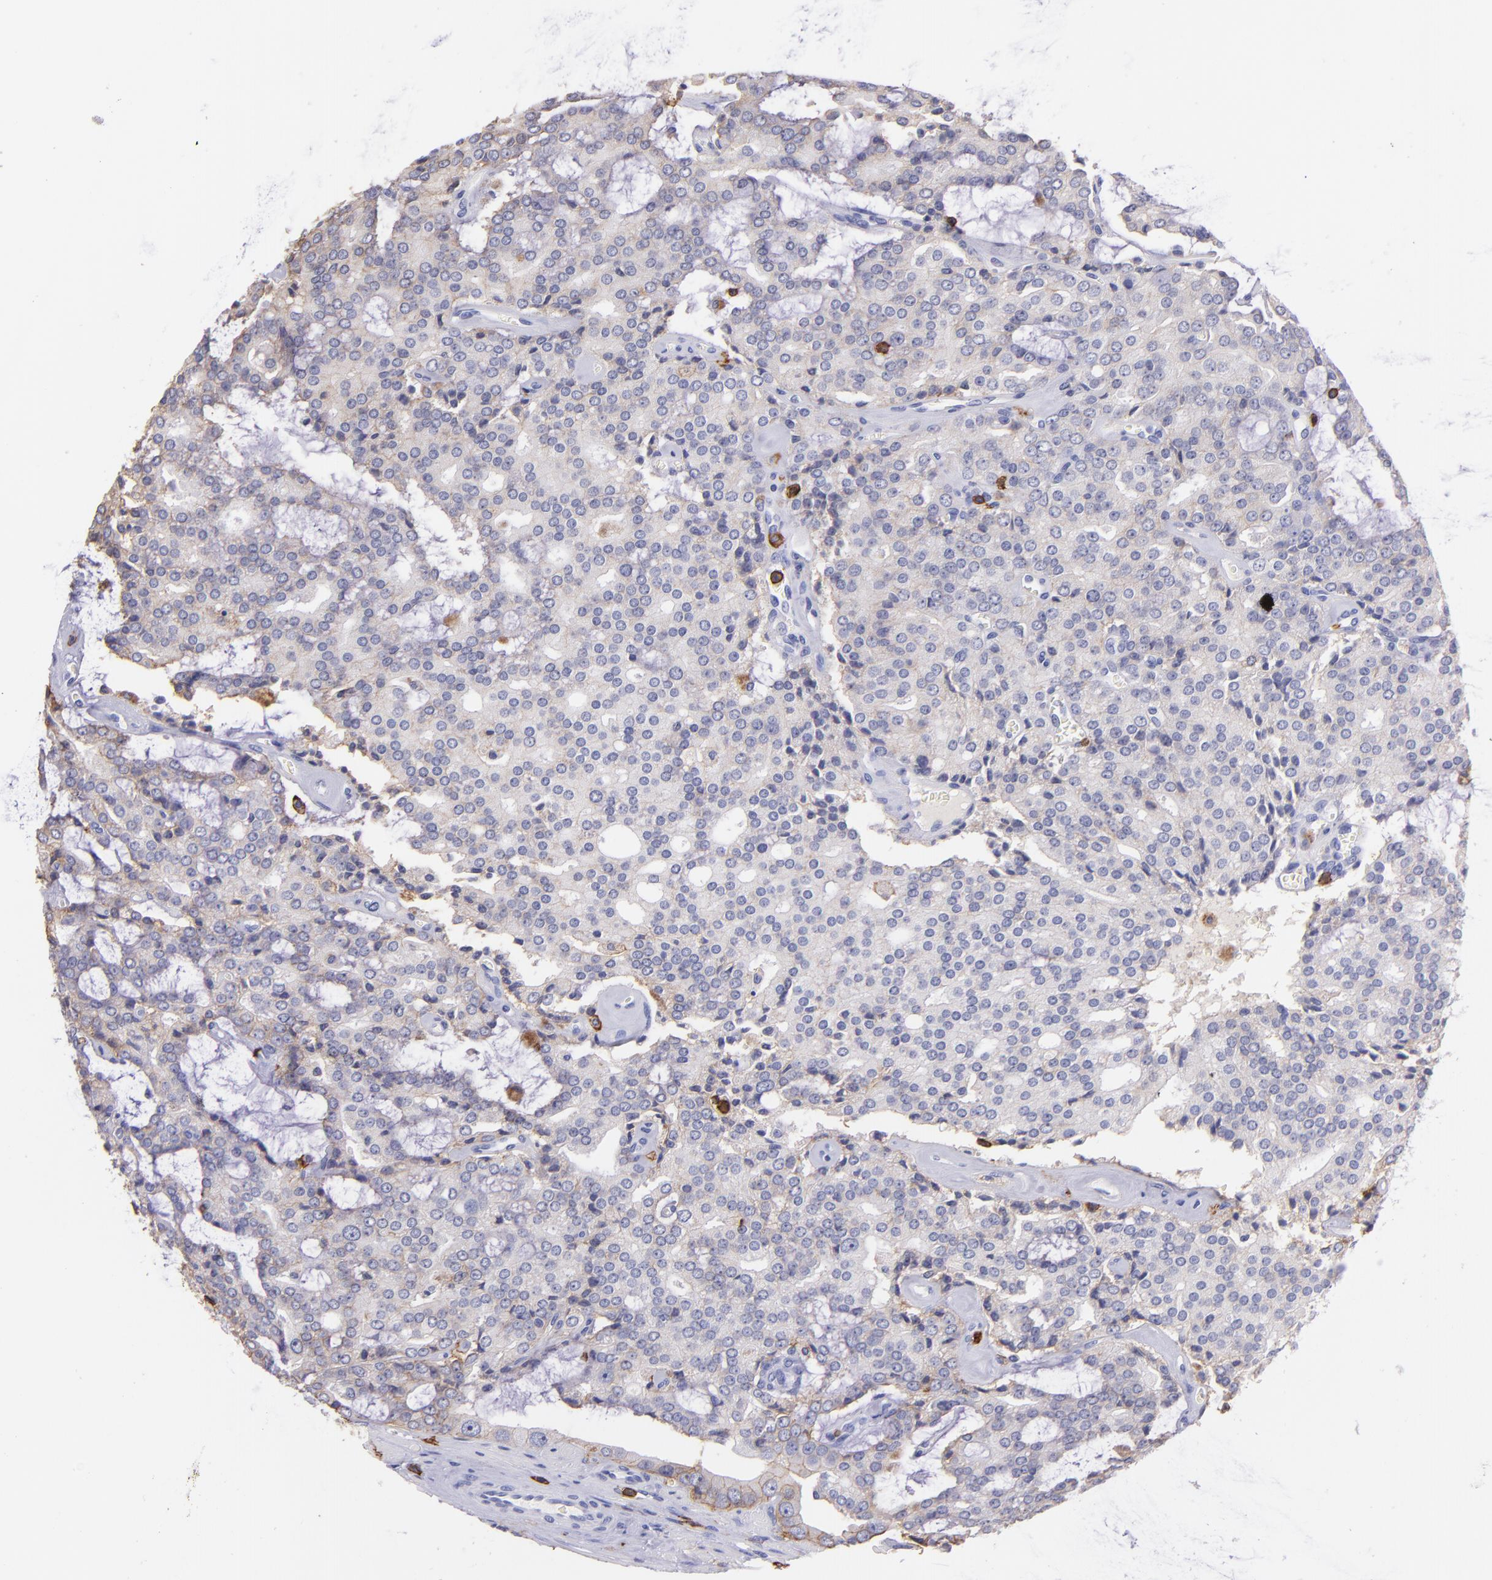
{"staining": {"intensity": "weak", "quantity": "<25%", "location": "cytoplasmic/membranous"}, "tissue": "prostate cancer", "cell_type": "Tumor cells", "image_type": "cancer", "snomed": [{"axis": "morphology", "description": "Adenocarcinoma, High grade"}, {"axis": "topography", "description": "Prostate"}], "caption": "This photomicrograph is of prostate cancer (high-grade adenocarcinoma) stained with immunohistochemistry (IHC) to label a protein in brown with the nuclei are counter-stained blue. There is no positivity in tumor cells.", "gene": "SPN", "patient": {"sex": "male", "age": 67}}